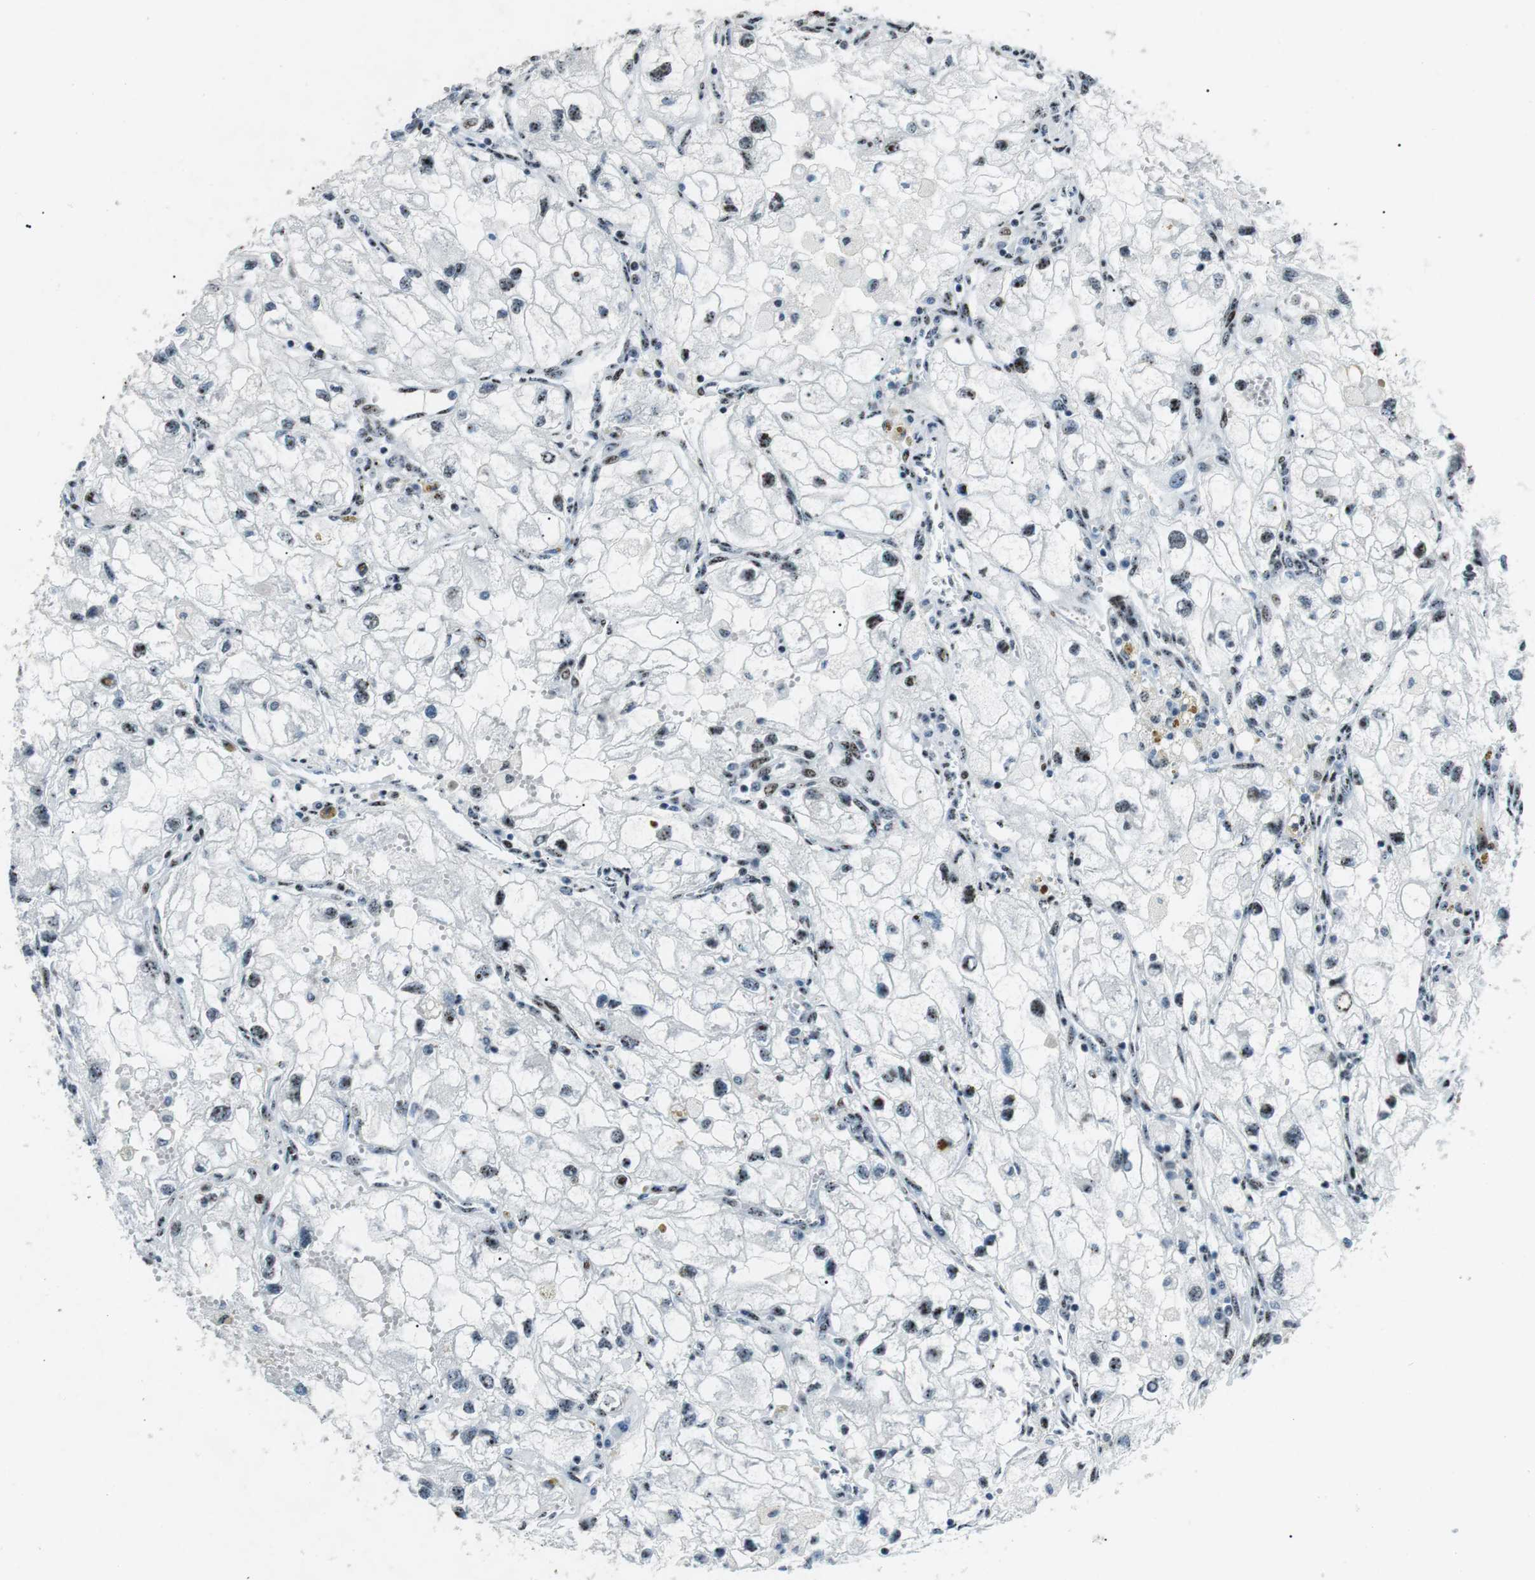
{"staining": {"intensity": "moderate", "quantity": ">75%", "location": "nuclear"}, "tissue": "renal cancer", "cell_type": "Tumor cells", "image_type": "cancer", "snomed": [{"axis": "morphology", "description": "Adenocarcinoma, NOS"}, {"axis": "topography", "description": "Kidney"}], "caption": "An image showing moderate nuclear positivity in about >75% of tumor cells in adenocarcinoma (renal), as visualized by brown immunohistochemical staining.", "gene": "PML", "patient": {"sex": "female", "age": 70}}